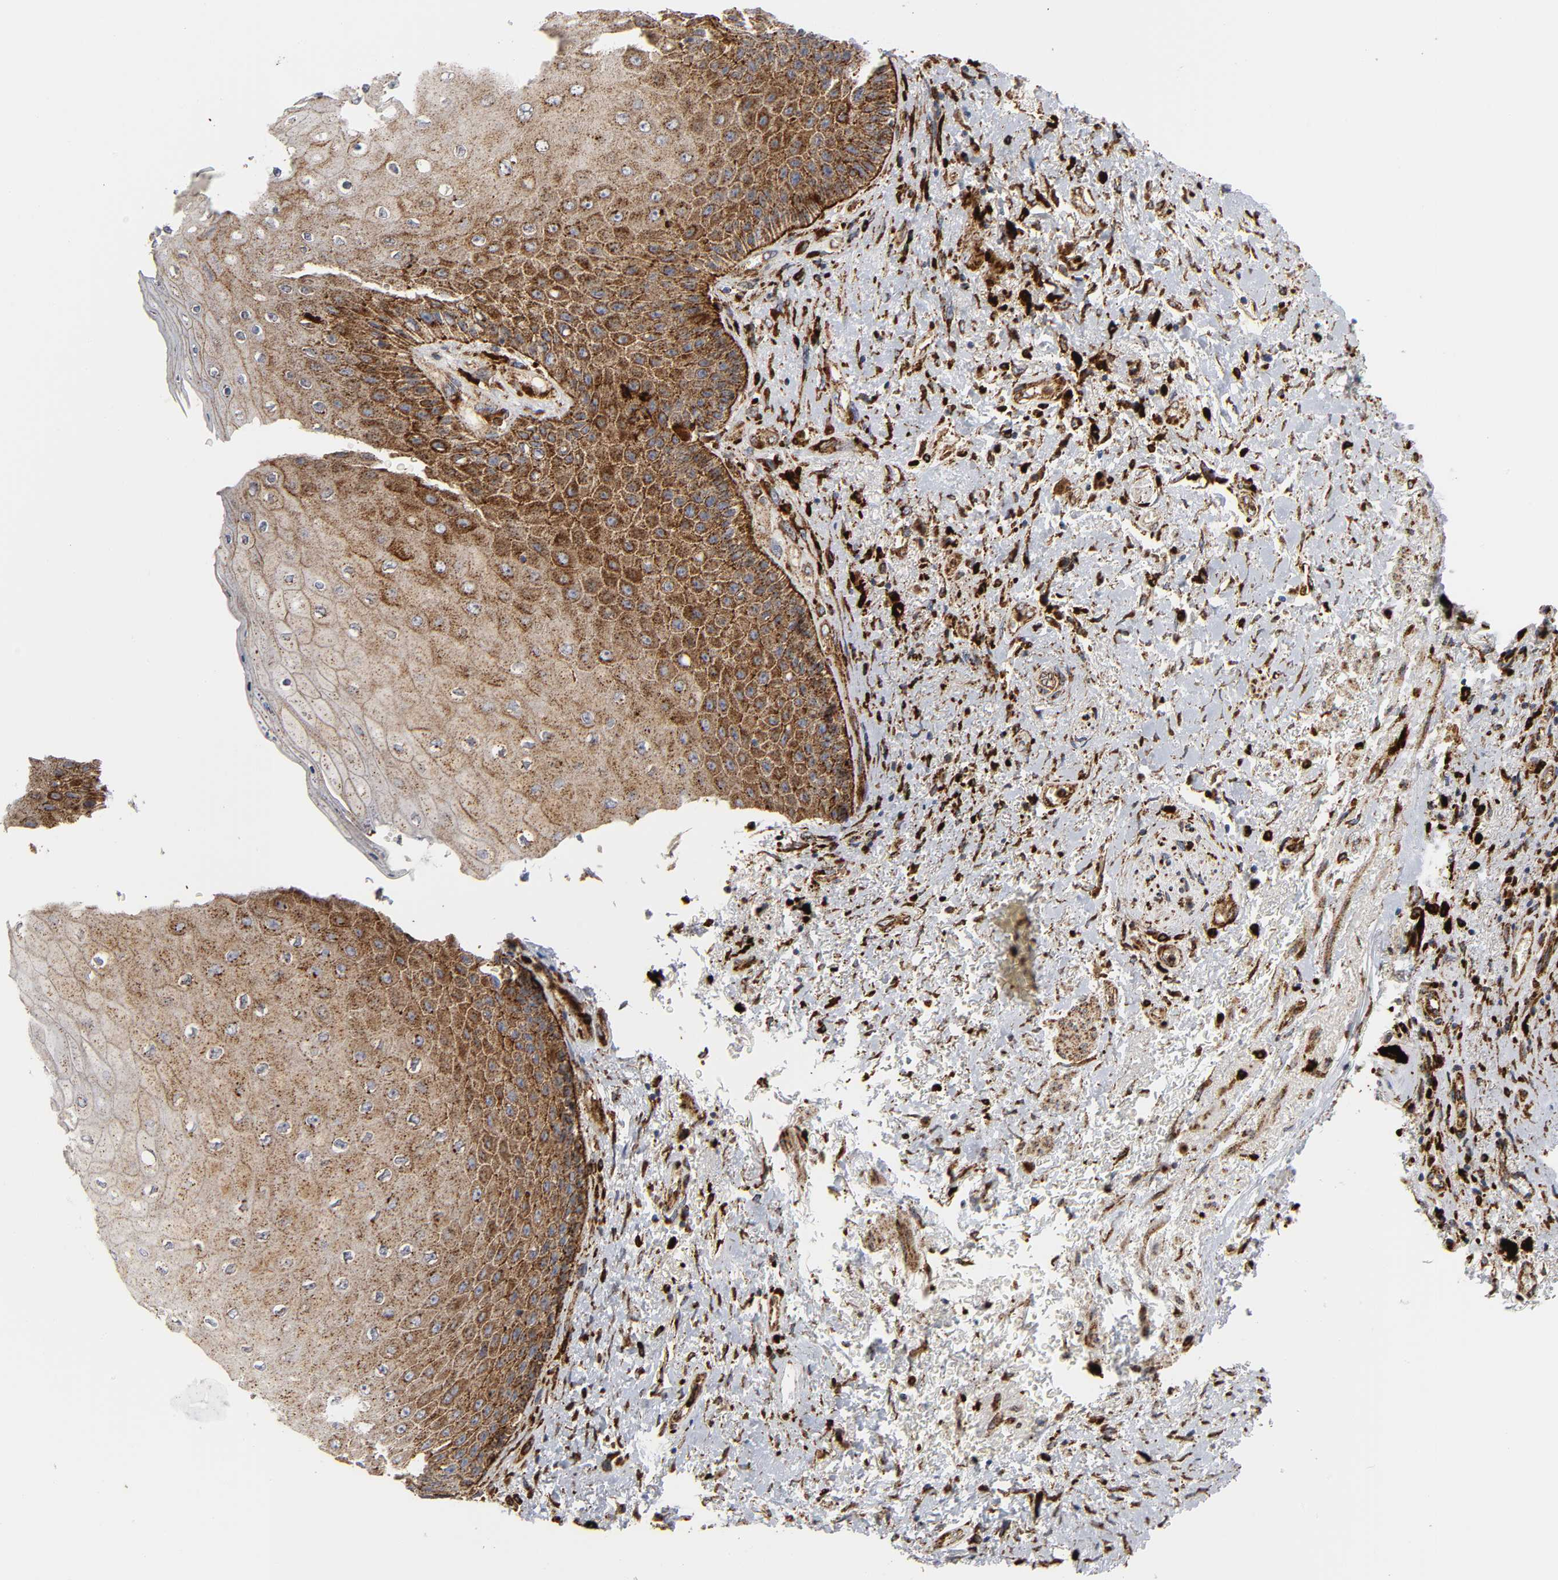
{"staining": {"intensity": "moderate", "quantity": ">75%", "location": "cytoplasmic/membranous"}, "tissue": "skin", "cell_type": "Epidermal cells", "image_type": "normal", "snomed": [{"axis": "morphology", "description": "Normal tissue, NOS"}, {"axis": "topography", "description": "Anal"}], "caption": "A brown stain labels moderate cytoplasmic/membranous expression of a protein in epidermal cells of normal human skin.", "gene": "PSAP", "patient": {"sex": "female", "age": 46}}